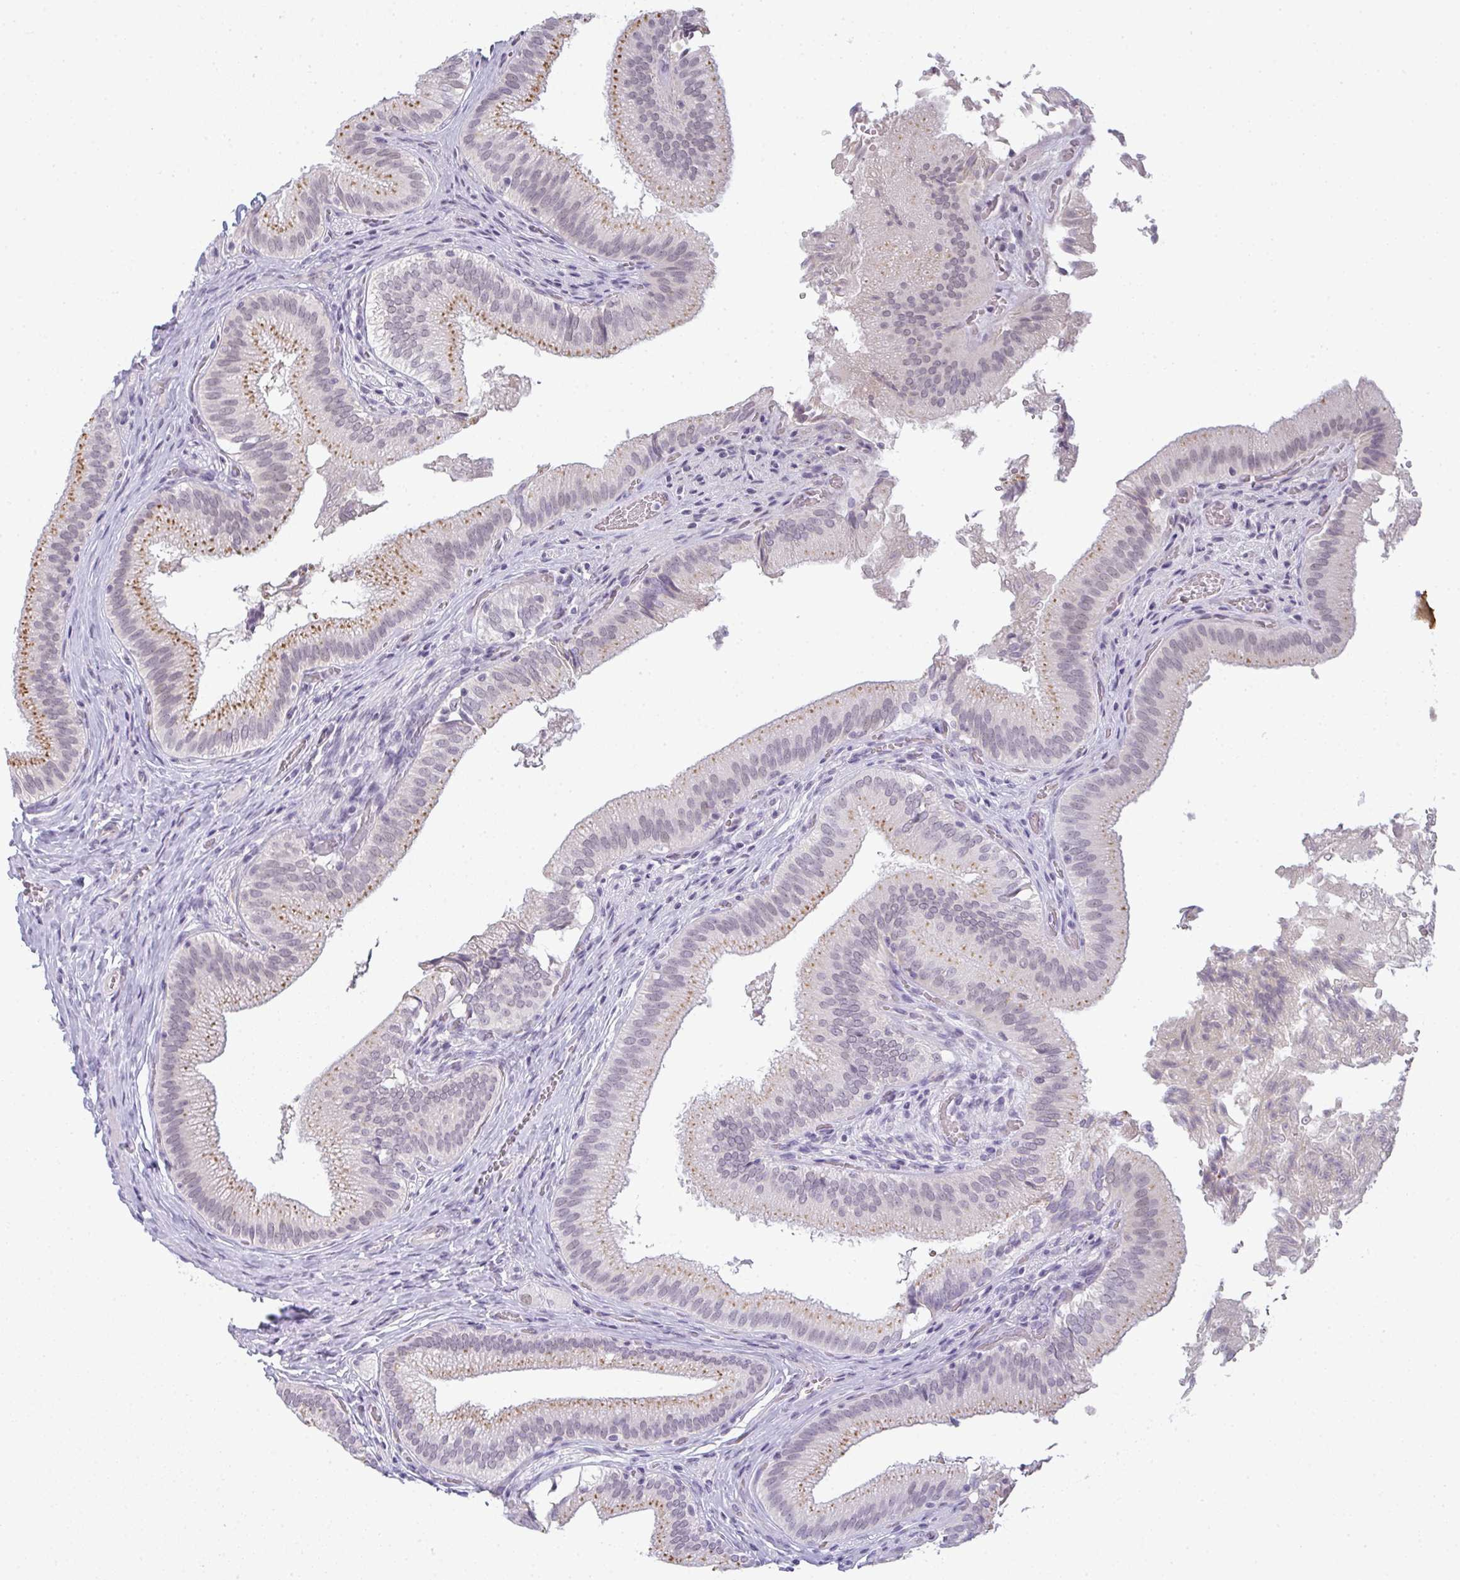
{"staining": {"intensity": "moderate", "quantity": "25%-75%", "location": "cytoplasmic/membranous"}, "tissue": "gallbladder", "cell_type": "Glandular cells", "image_type": "normal", "snomed": [{"axis": "morphology", "description": "Normal tissue, NOS"}, {"axis": "topography", "description": "Gallbladder"}, {"axis": "topography", "description": "Peripheral nerve tissue"}], "caption": "Protein staining shows moderate cytoplasmic/membranous positivity in approximately 25%-75% of glandular cells in unremarkable gallbladder. Immunohistochemistry stains the protein of interest in brown and the nuclei are stained blue.", "gene": "TEX33", "patient": {"sex": "male", "age": 17}}